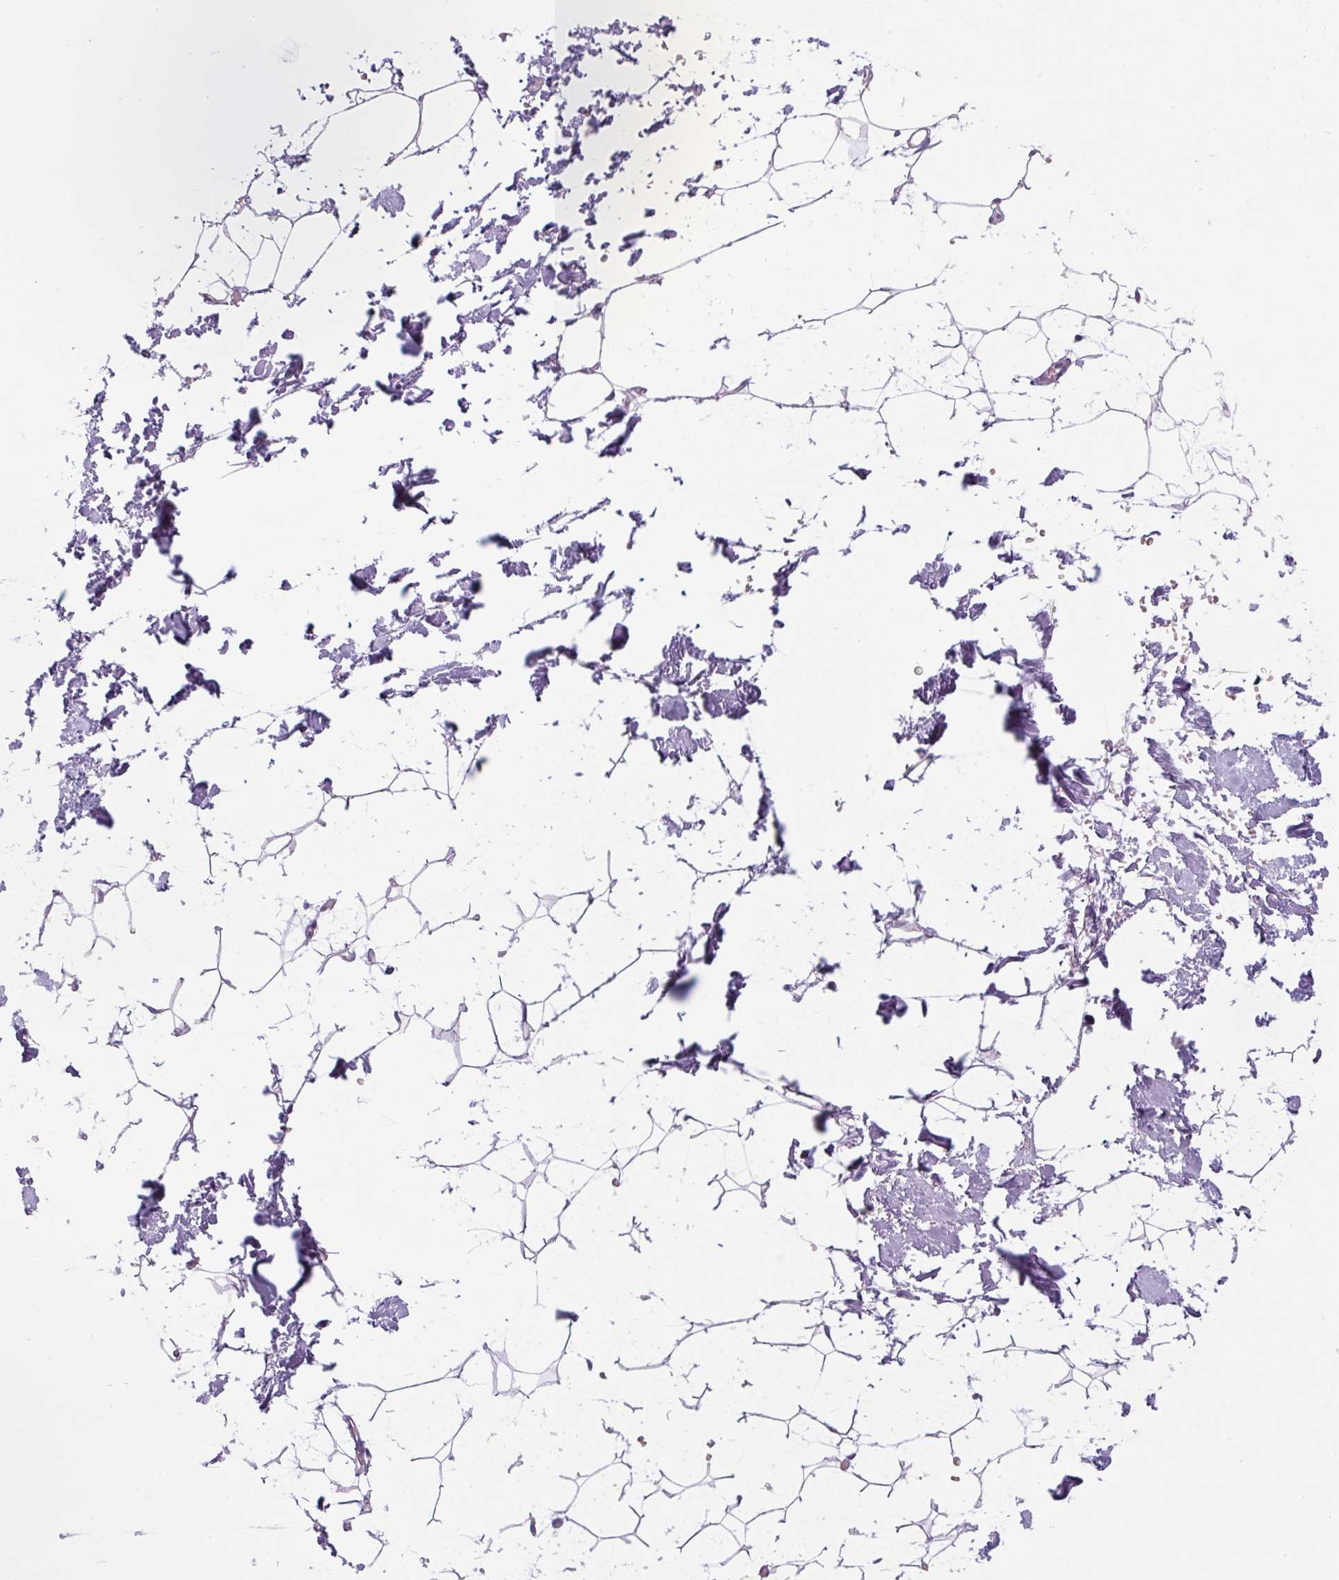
{"staining": {"intensity": "negative", "quantity": "none", "location": "none"}, "tissue": "adipose tissue", "cell_type": "Adipocytes", "image_type": "normal", "snomed": [{"axis": "morphology", "description": "Normal tissue, NOS"}, {"axis": "topography", "description": "Skin"}, {"axis": "topography", "description": "Peripheral nerve tissue"}], "caption": "The IHC image has no significant staining in adipocytes of adipose tissue. (DAB IHC with hematoxylin counter stain).", "gene": "FZD5", "patient": {"sex": "female", "age": 56}}